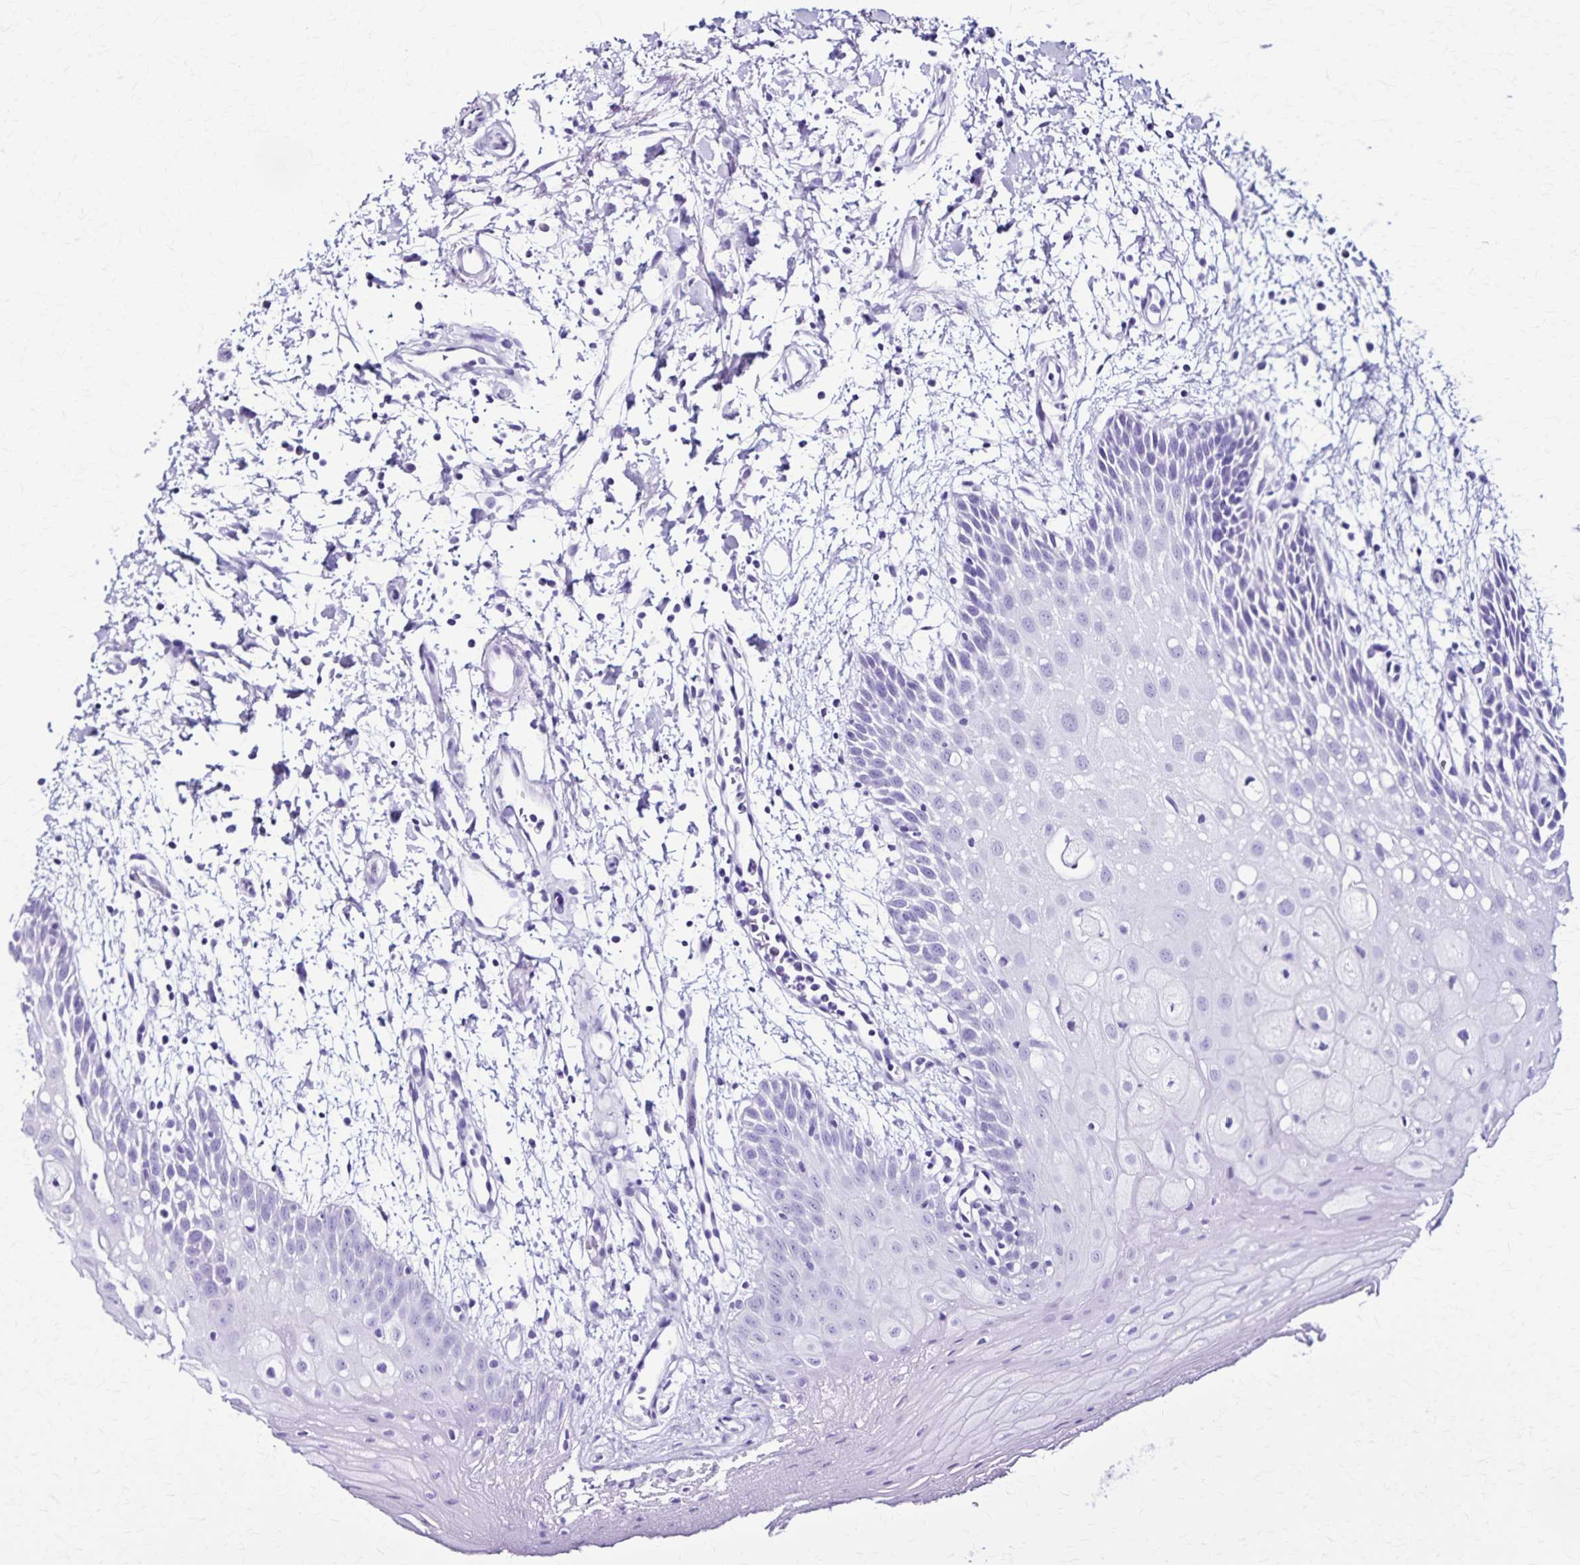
{"staining": {"intensity": "negative", "quantity": "none", "location": "none"}, "tissue": "oral mucosa", "cell_type": "Squamous epithelial cells", "image_type": "normal", "snomed": [{"axis": "morphology", "description": "Normal tissue, NOS"}, {"axis": "morphology", "description": "Squamous cell carcinoma, NOS"}, {"axis": "topography", "description": "Oral tissue"}, {"axis": "topography", "description": "Tounge, NOS"}, {"axis": "topography", "description": "Head-Neck"}], "caption": "The photomicrograph displays no staining of squamous epithelial cells in benign oral mucosa.", "gene": "KRT2", "patient": {"sex": "male", "age": 62}}